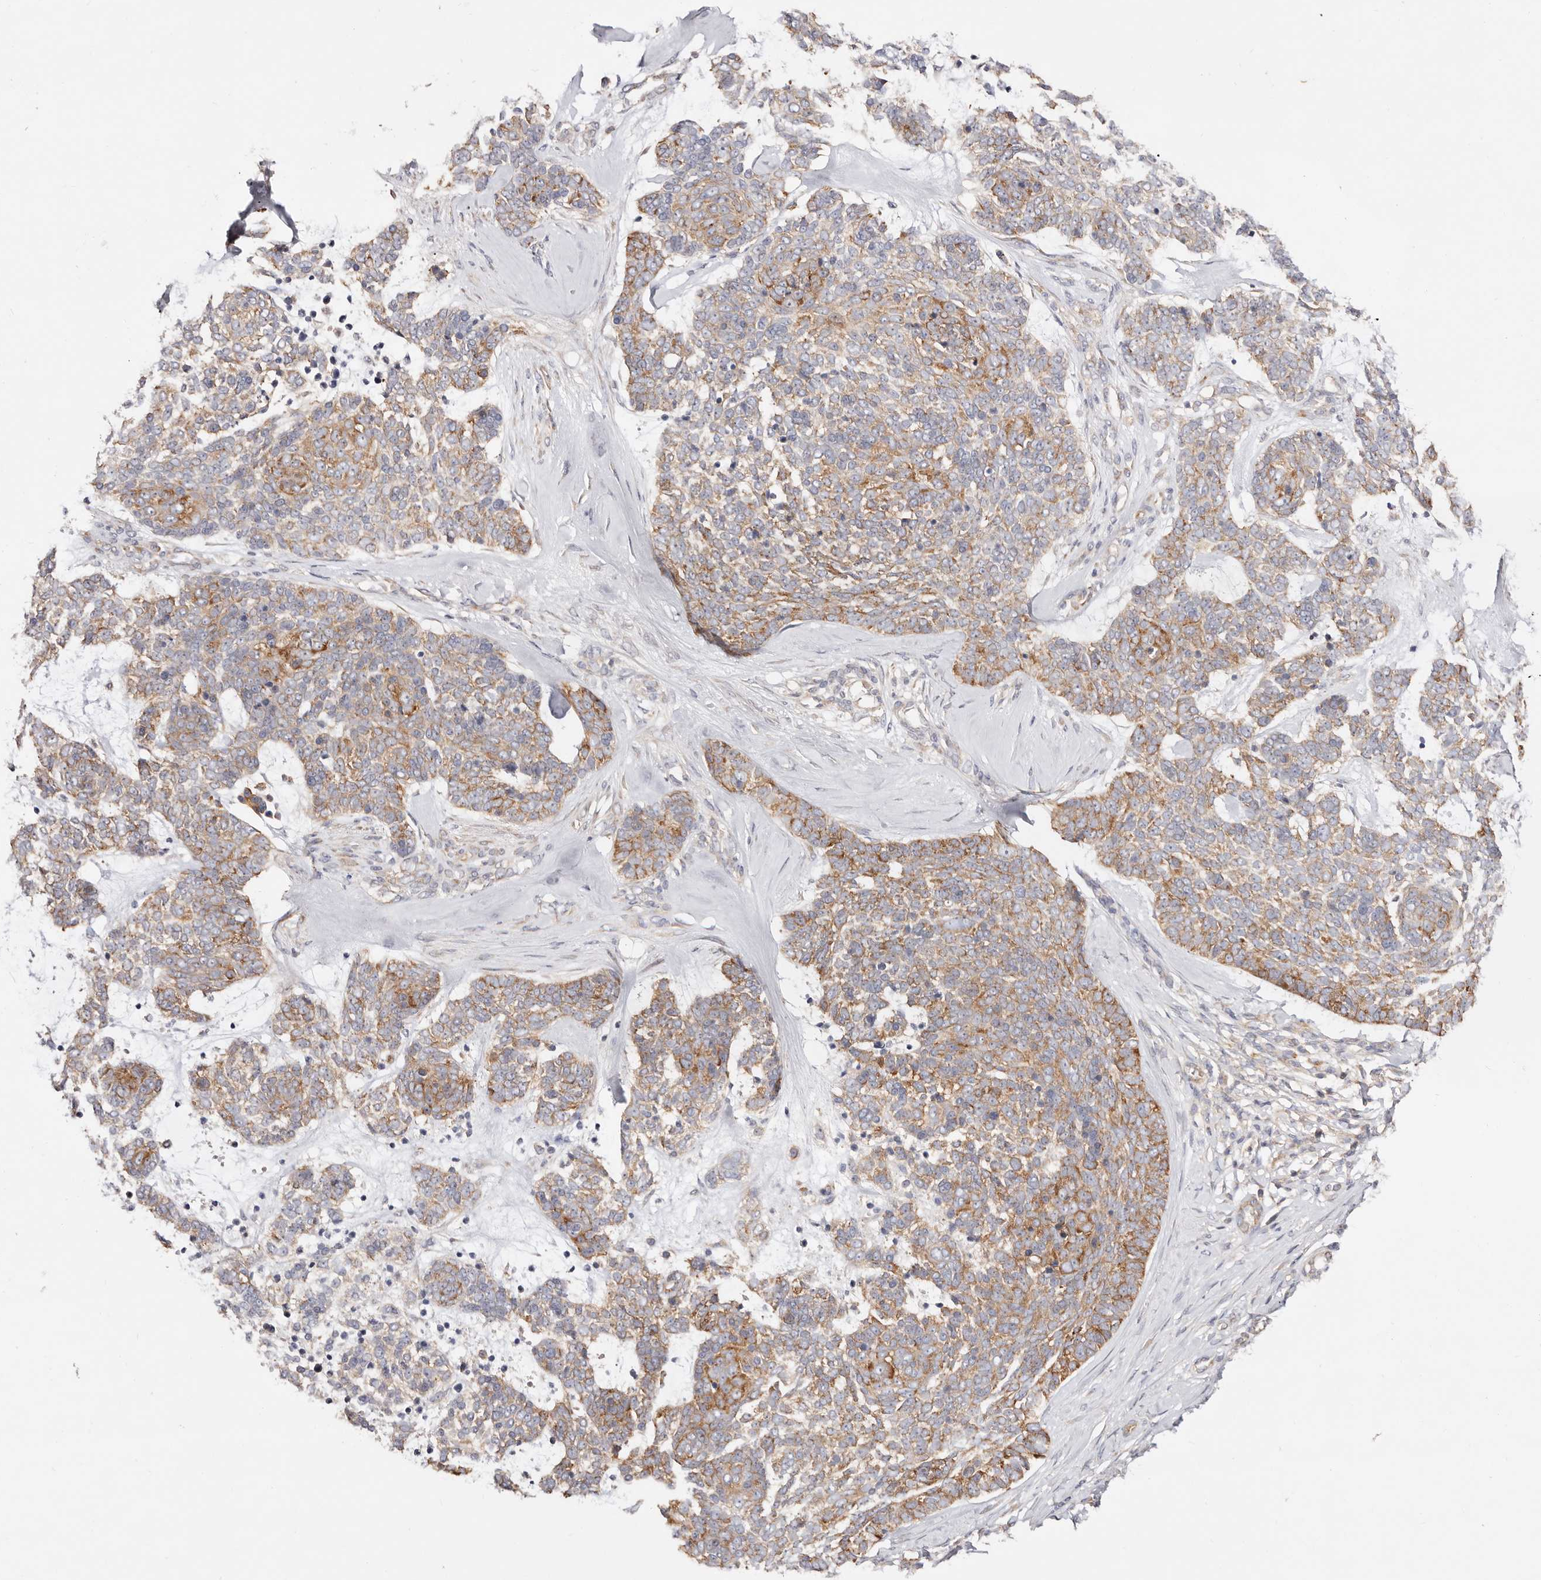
{"staining": {"intensity": "moderate", "quantity": "25%-75%", "location": "cytoplasmic/membranous"}, "tissue": "skin cancer", "cell_type": "Tumor cells", "image_type": "cancer", "snomed": [{"axis": "morphology", "description": "Basal cell carcinoma"}, {"axis": "topography", "description": "Skin"}], "caption": "IHC staining of skin cancer (basal cell carcinoma), which demonstrates medium levels of moderate cytoplasmic/membranous positivity in about 25%-75% of tumor cells indicating moderate cytoplasmic/membranous protein expression. The staining was performed using DAB (3,3'-diaminobenzidine) (brown) for protein detection and nuclei were counterstained in hematoxylin (blue).", "gene": "GNA13", "patient": {"sex": "female", "age": 81}}